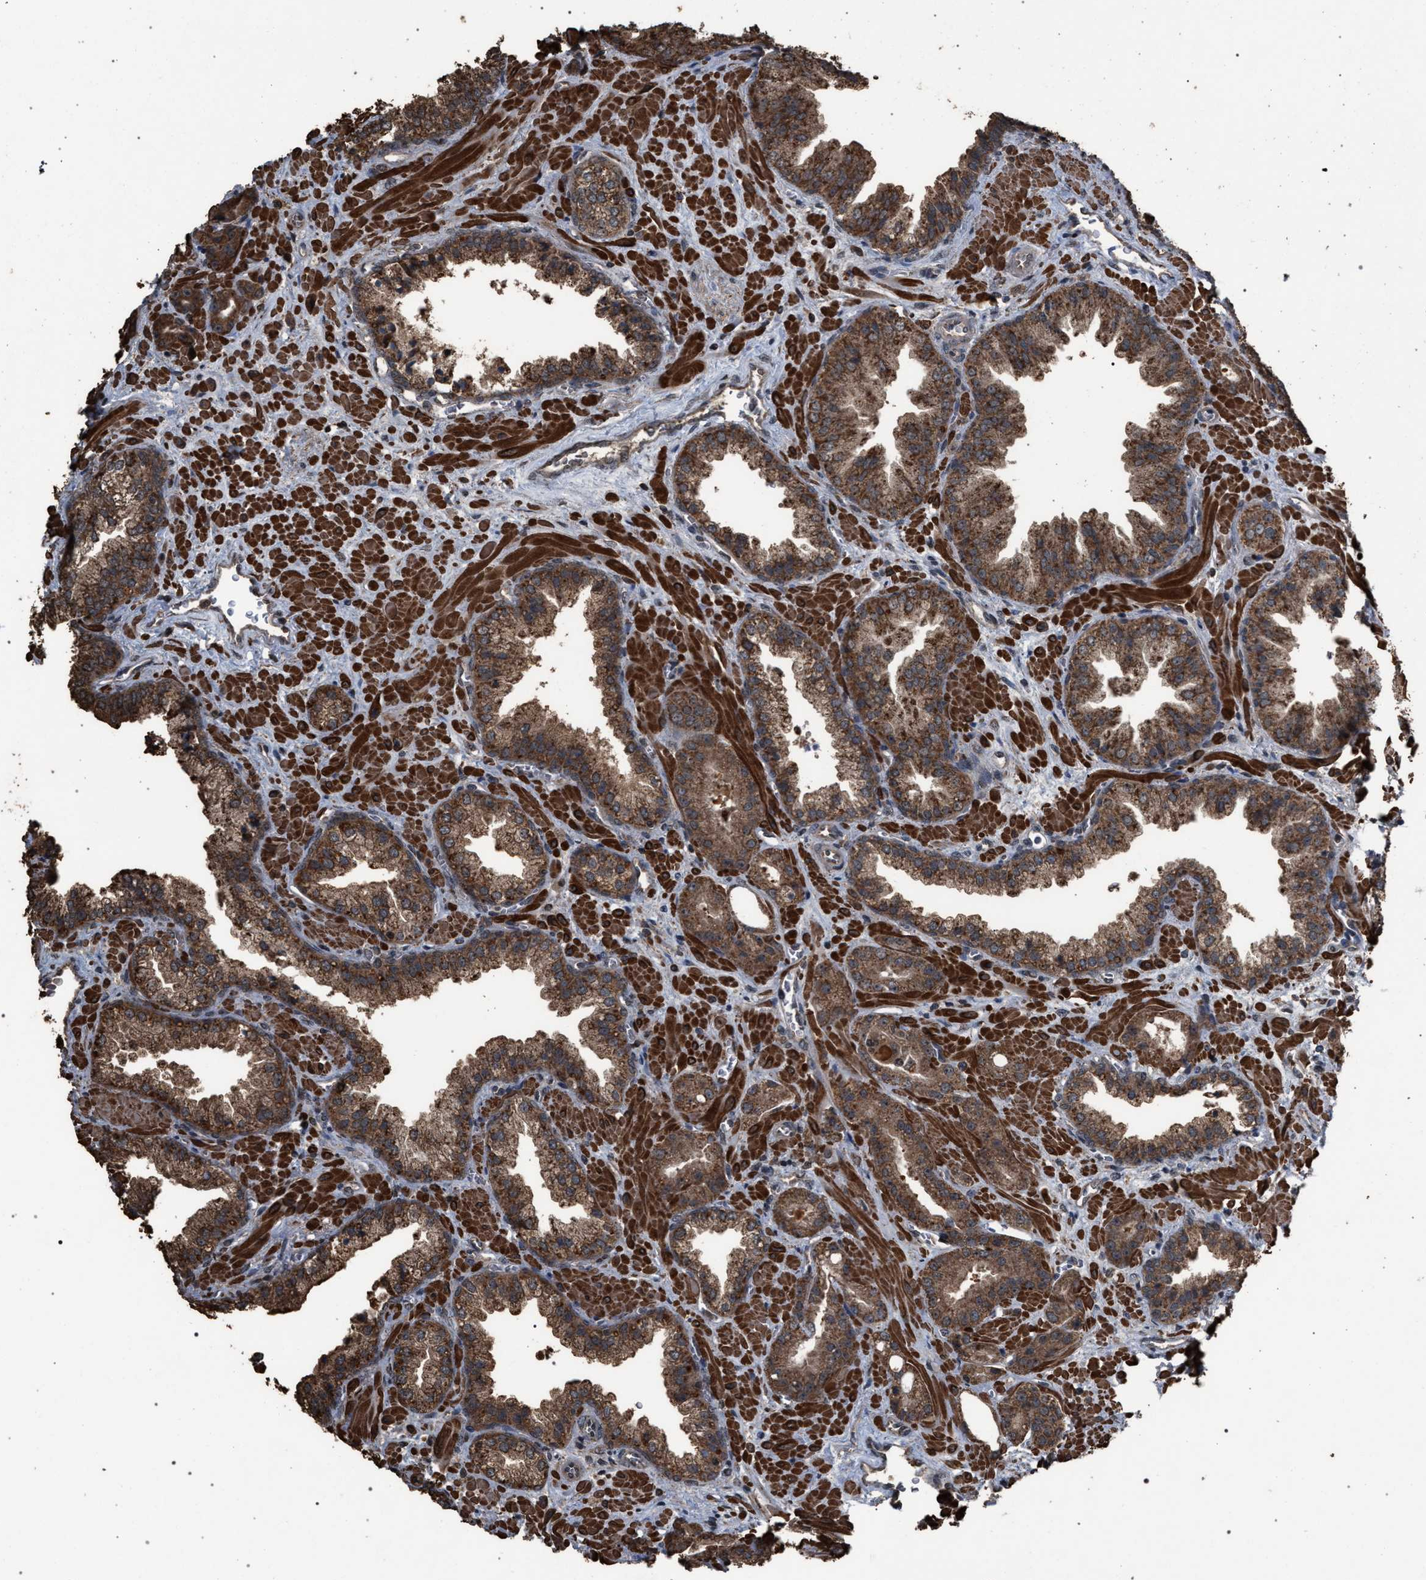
{"staining": {"intensity": "moderate", "quantity": ">75%", "location": "cytoplasmic/membranous"}, "tissue": "prostate cancer", "cell_type": "Tumor cells", "image_type": "cancer", "snomed": [{"axis": "morphology", "description": "Adenocarcinoma, Low grade"}, {"axis": "topography", "description": "Prostate"}], "caption": "High-magnification brightfield microscopy of prostate cancer (low-grade adenocarcinoma) stained with DAB (brown) and counterstained with hematoxylin (blue). tumor cells exhibit moderate cytoplasmic/membranous staining is present in approximately>75% of cells. The protein is stained brown, and the nuclei are stained in blue (DAB IHC with brightfield microscopy, high magnification).", "gene": "NAA35", "patient": {"sex": "male", "age": 71}}